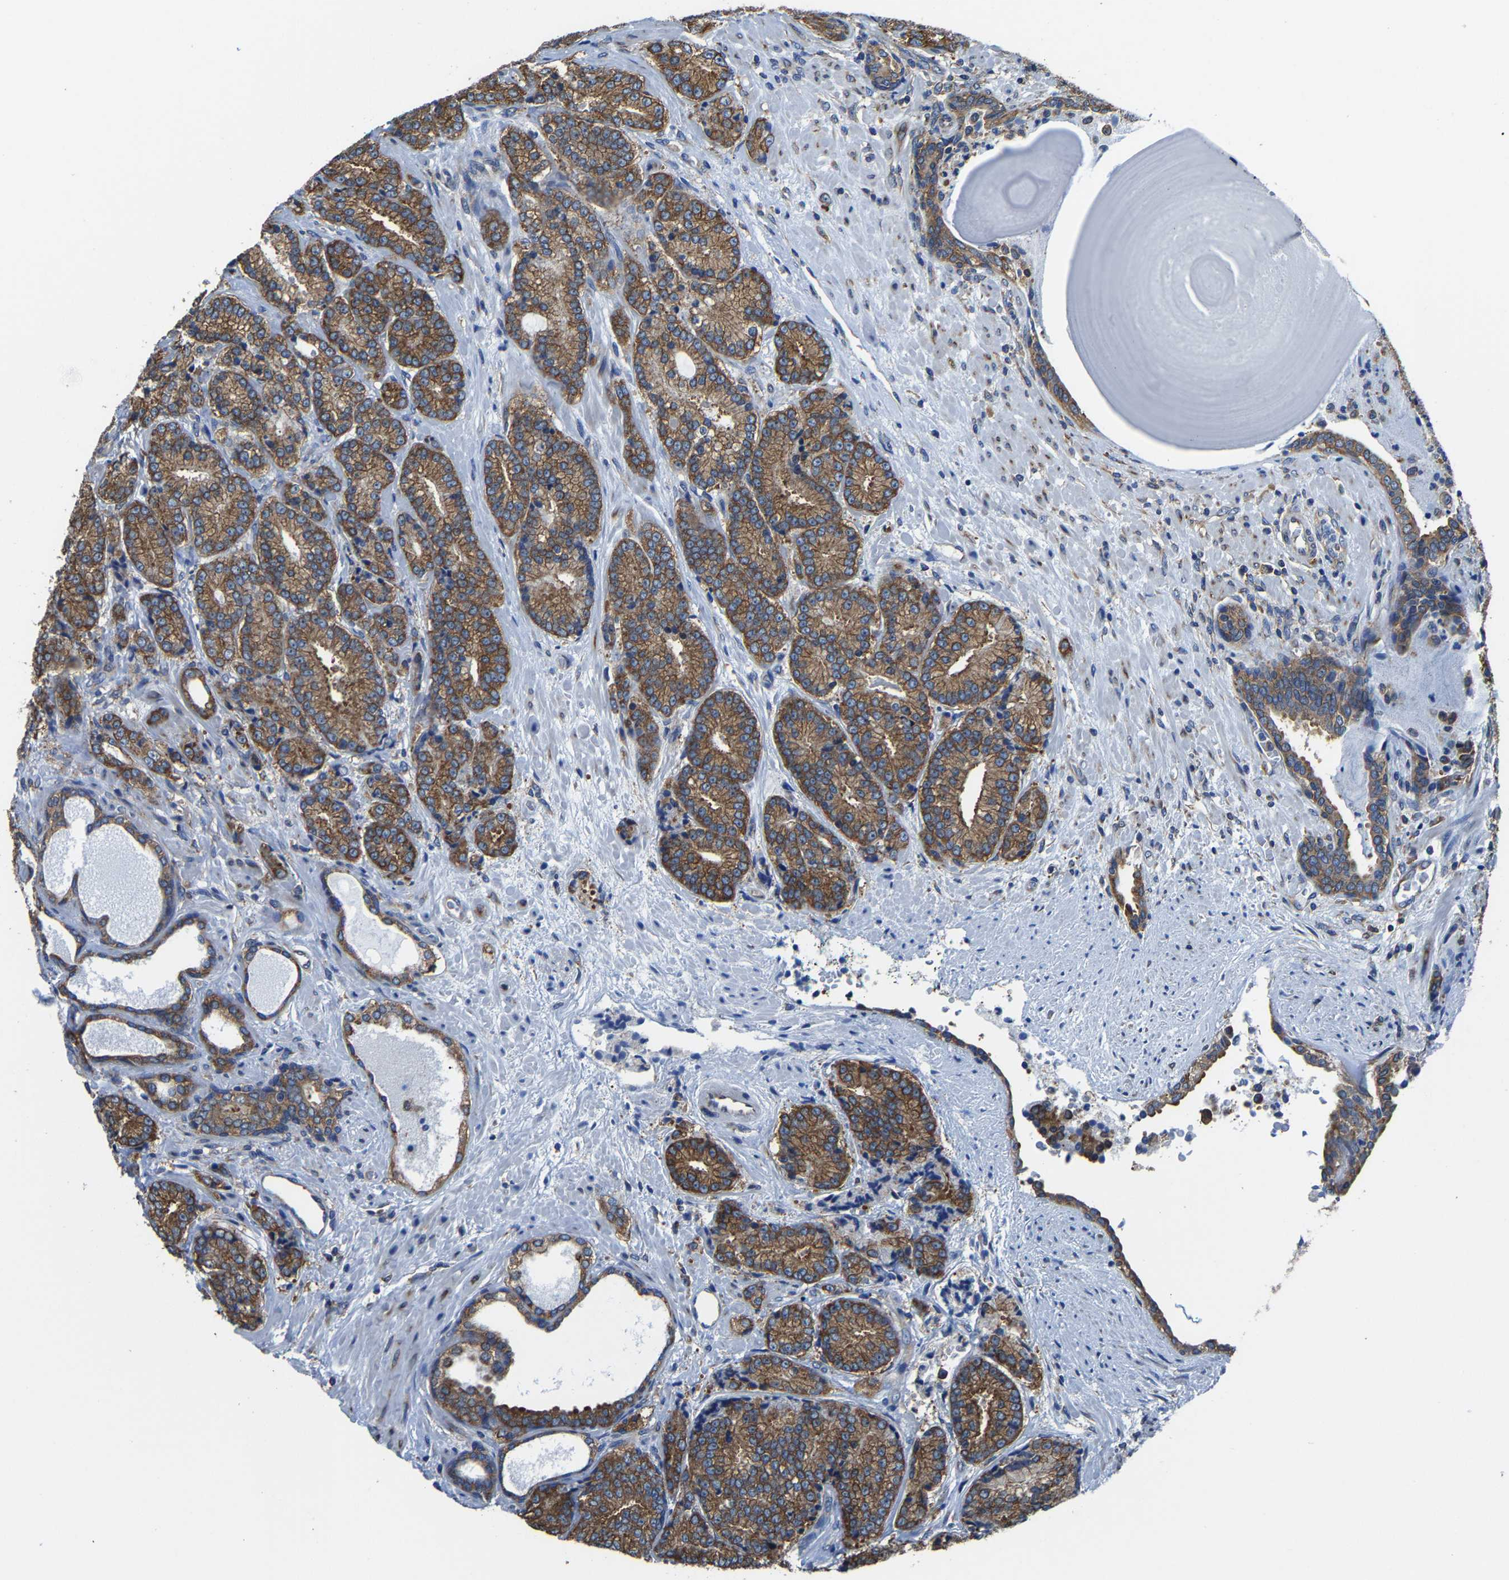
{"staining": {"intensity": "strong", "quantity": ">75%", "location": "cytoplasmic/membranous"}, "tissue": "prostate cancer", "cell_type": "Tumor cells", "image_type": "cancer", "snomed": [{"axis": "morphology", "description": "Adenocarcinoma, High grade"}, {"axis": "topography", "description": "Prostate"}], "caption": "Prostate cancer (high-grade adenocarcinoma) stained with a brown dye reveals strong cytoplasmic/membranous positive staining in approximately >75% of tumor cells.", "gene": "G3BP2", "patient": {"sex": "male", "age": 61}}